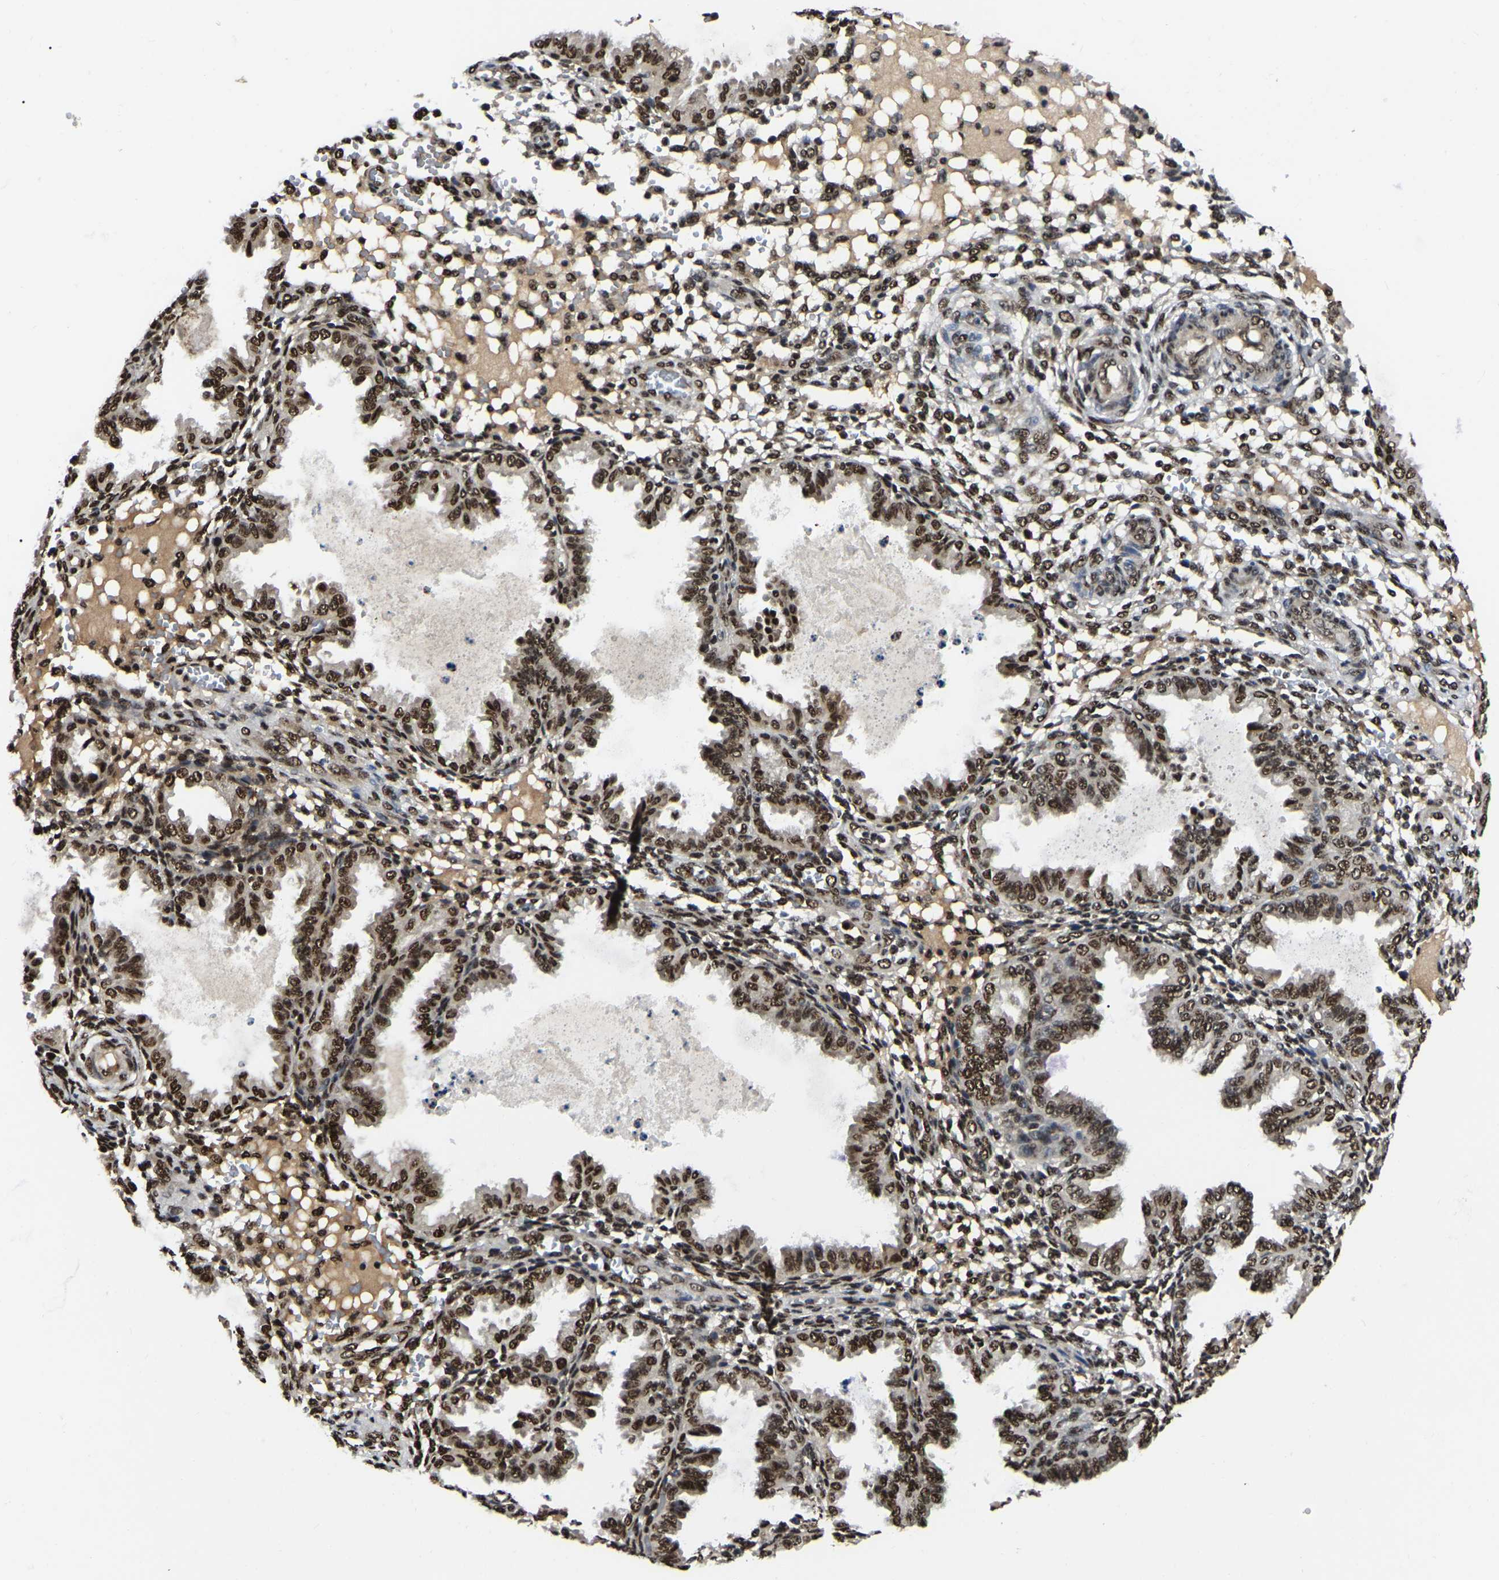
{"staining": {"intensity": "moderate", "quantity": ">75%", "location": "nuclear"}, "tissue": "endometrium", "cell_type": "Cells in endometrial stroma", "image_type": "normal", "snomed": [{"axis": "morphology", "description": "Normal tissue, NOS"}, {"axis": "topography", "description": "Endometrium"}], "caption": "DAB (3,3'-diaminobenzidine) immunohistochemical staining of benign human endometrium shows moderate nuclear protein expression in about >75% of cells in endometrial stroma. (IHC, brightfield microscopy, high magnification).", "gene": "TRIM35", "patient": {"sex": "female", "age": 33}}